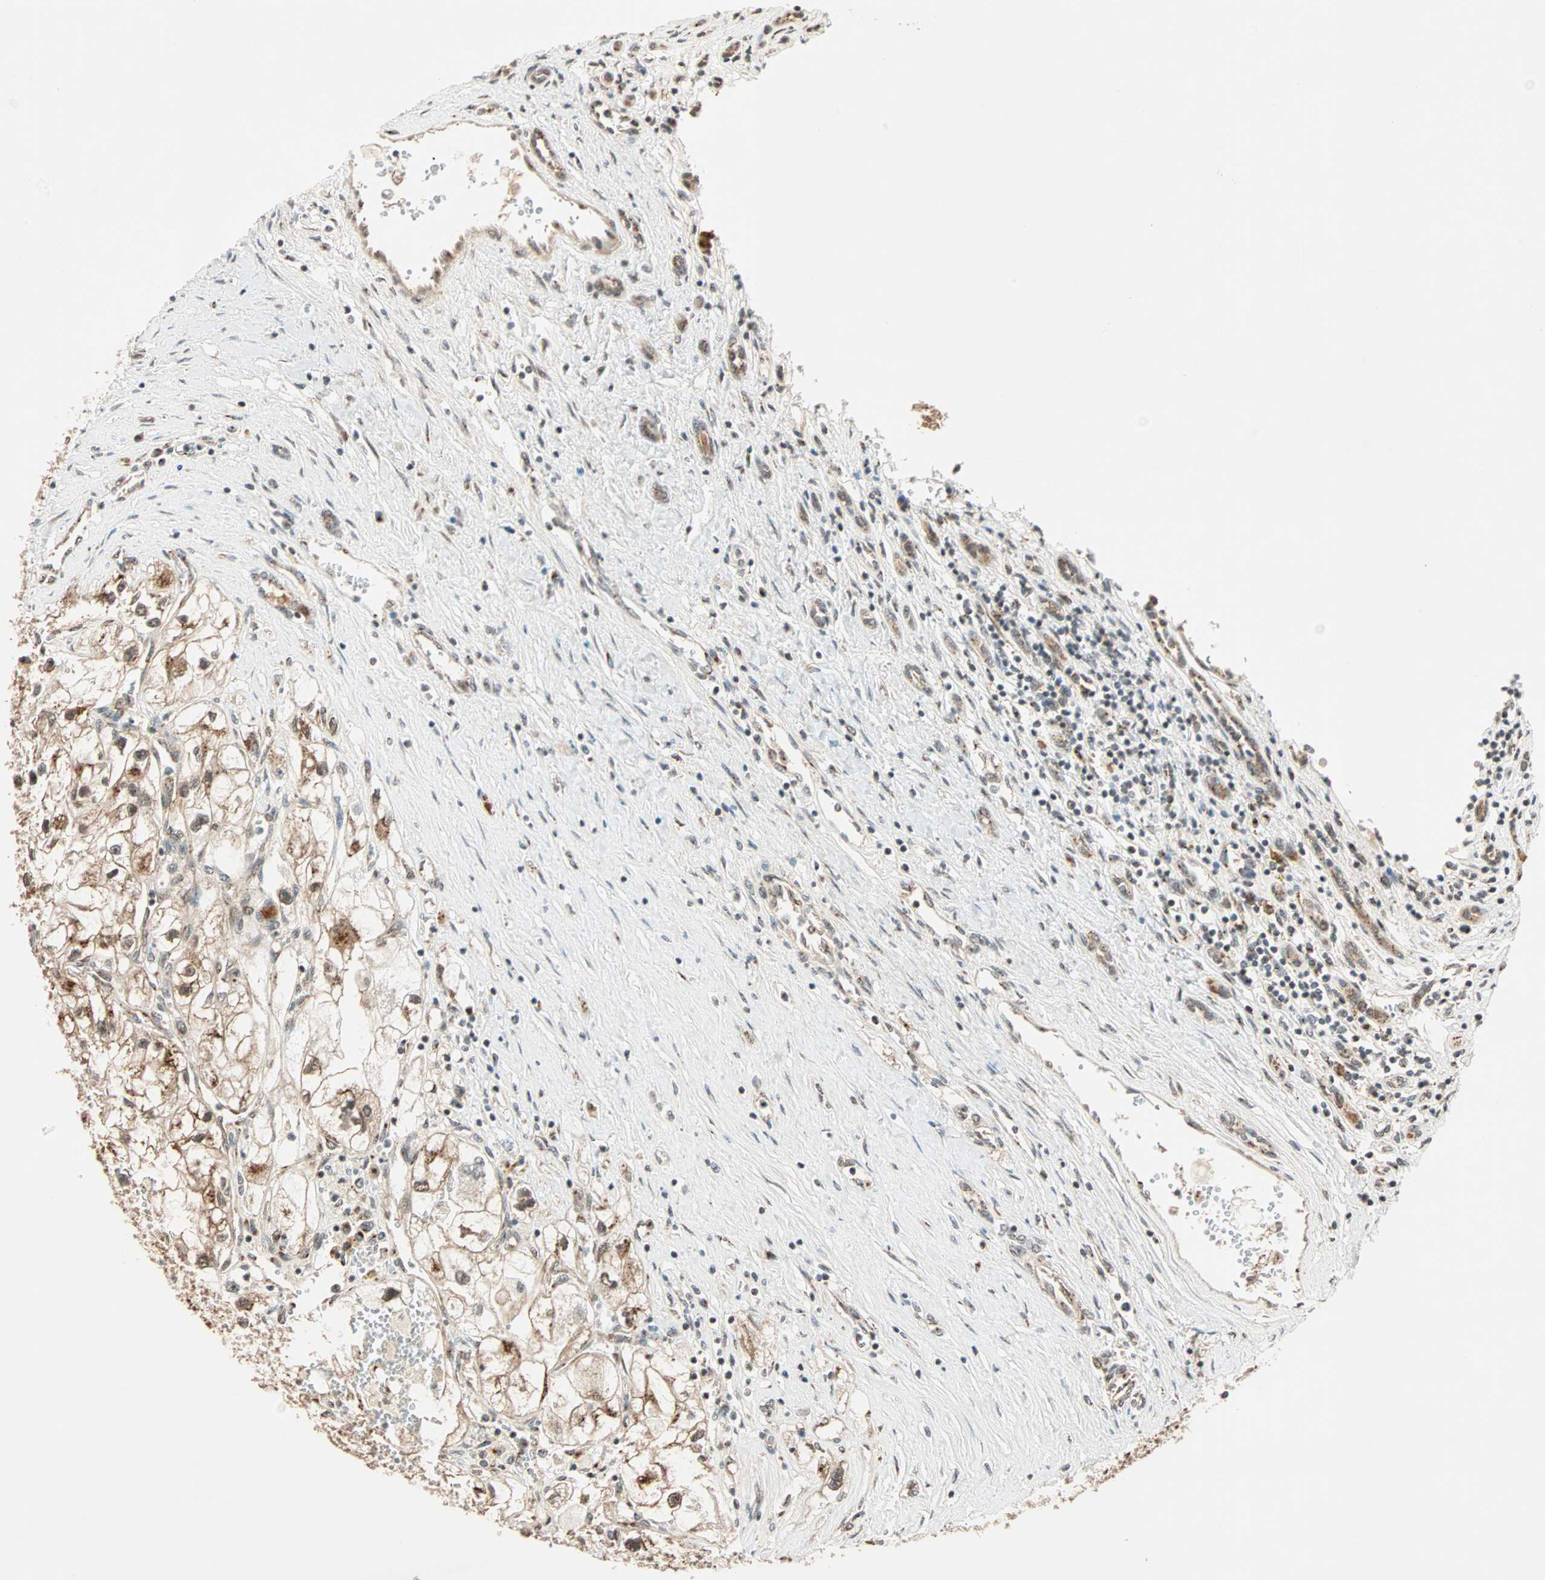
{"staining": {"intensity": "weak", "quantity": "25%-75%", "location": "cytoplasmic/membranous"}, "tissue": "renal cancer", "cell_type": "Tumor cells", "image_type": "cancer", "snomed": [{"axis": "morphology", "description": "Adenocarcinoma, NOS"}, {"axis": "topography", "description": "Kidney"}], "caption": "Brown immunohistochemical staining in renal cancer (adenocarcinoma) exhibits weak cytoplasmic/membranous staining in about 25%-75% of tumor cells.", "gene": "PRDM2", "patient": {"sex": "female", "age": 70}}